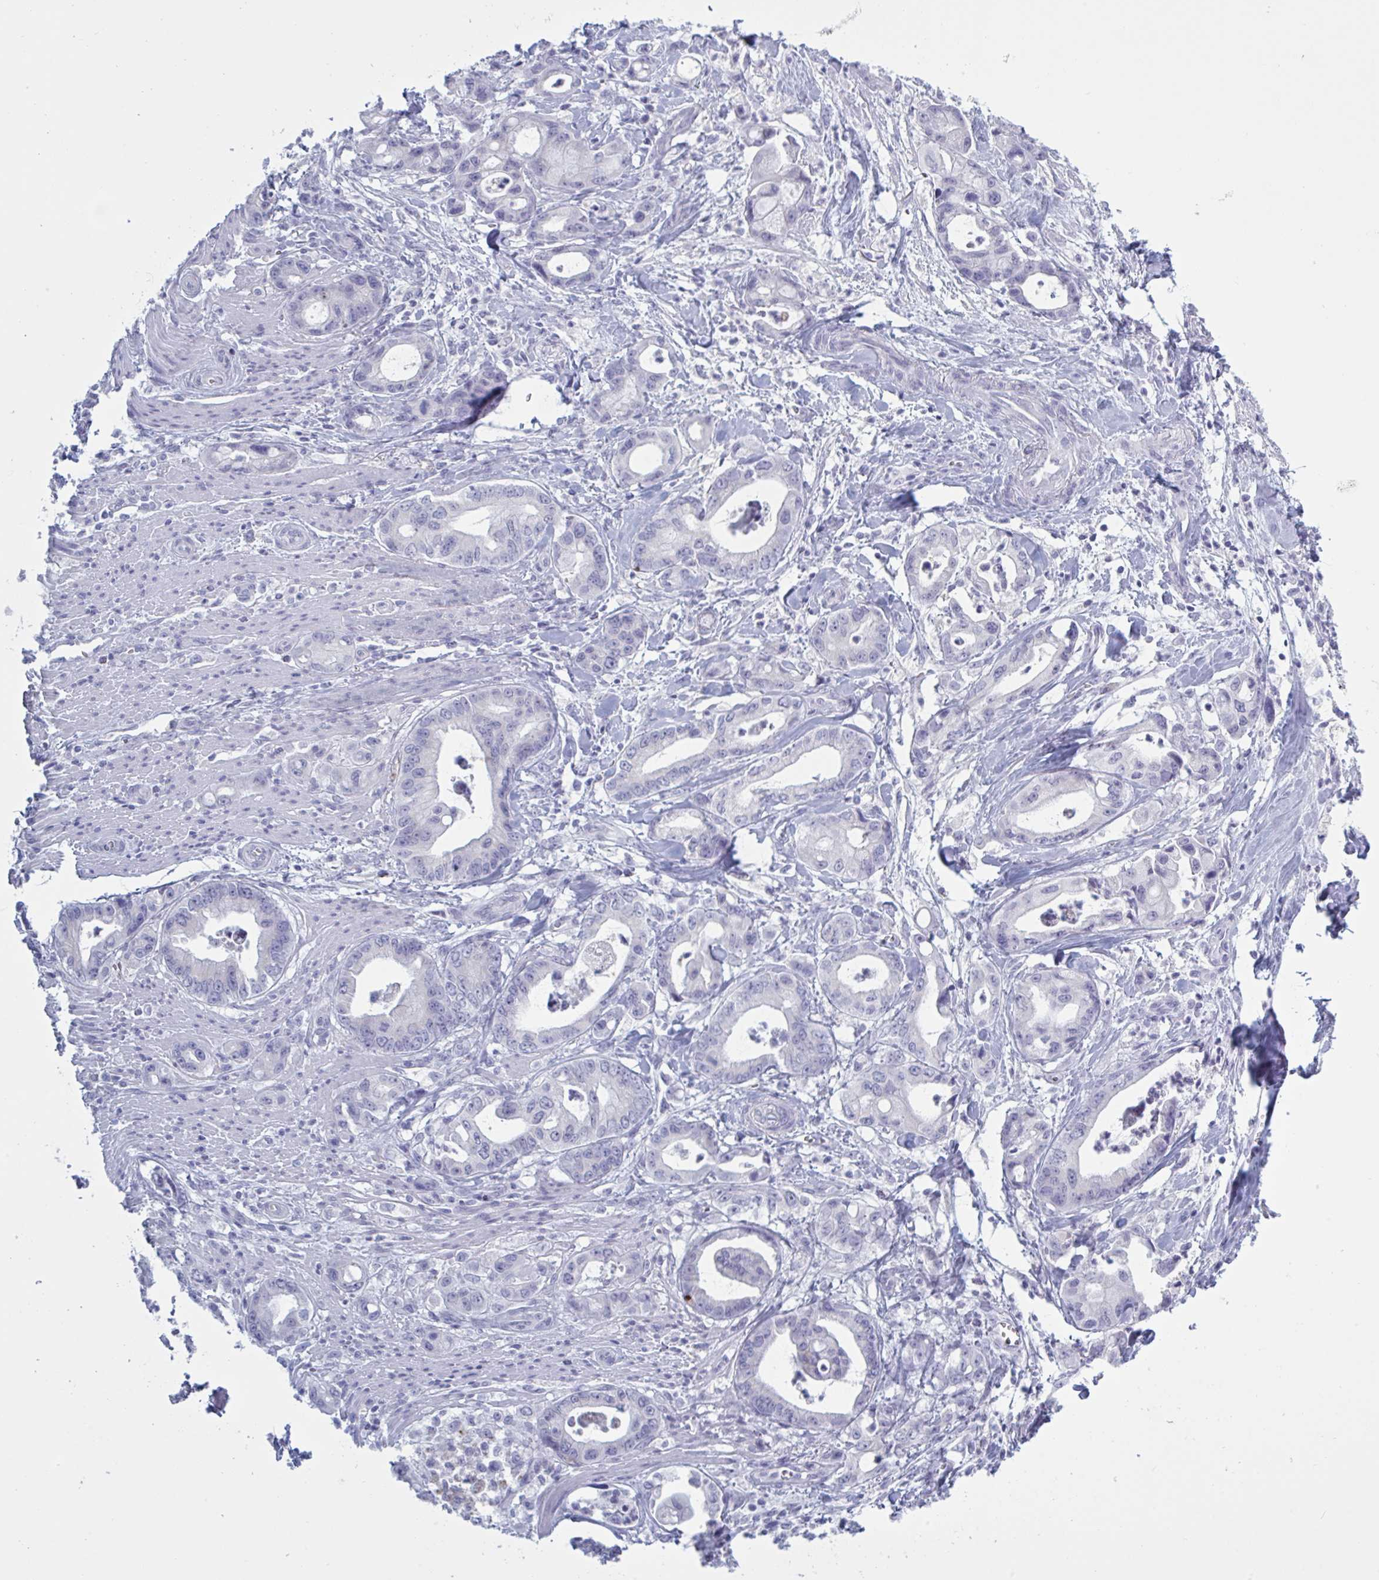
{"staining": {"intensity": "negative", "quantity": "none", "location": "none"}, "tissue": "pancreatic cancer", "cell_type": "Tumor cells", "image_type": "cancer", "snomed": [{"axis": "morphology", "description": "Adenocarcinoma, NOS"}, {"axis": "topography", "description": "Pancreas"}], "caption": "Immunohistochemistry of human pancreatic adenocarcinoma exhibits no positivity in tumor cells.", "gene": "NDUFC2", "patient": {"sex": "male", "age": 68}}